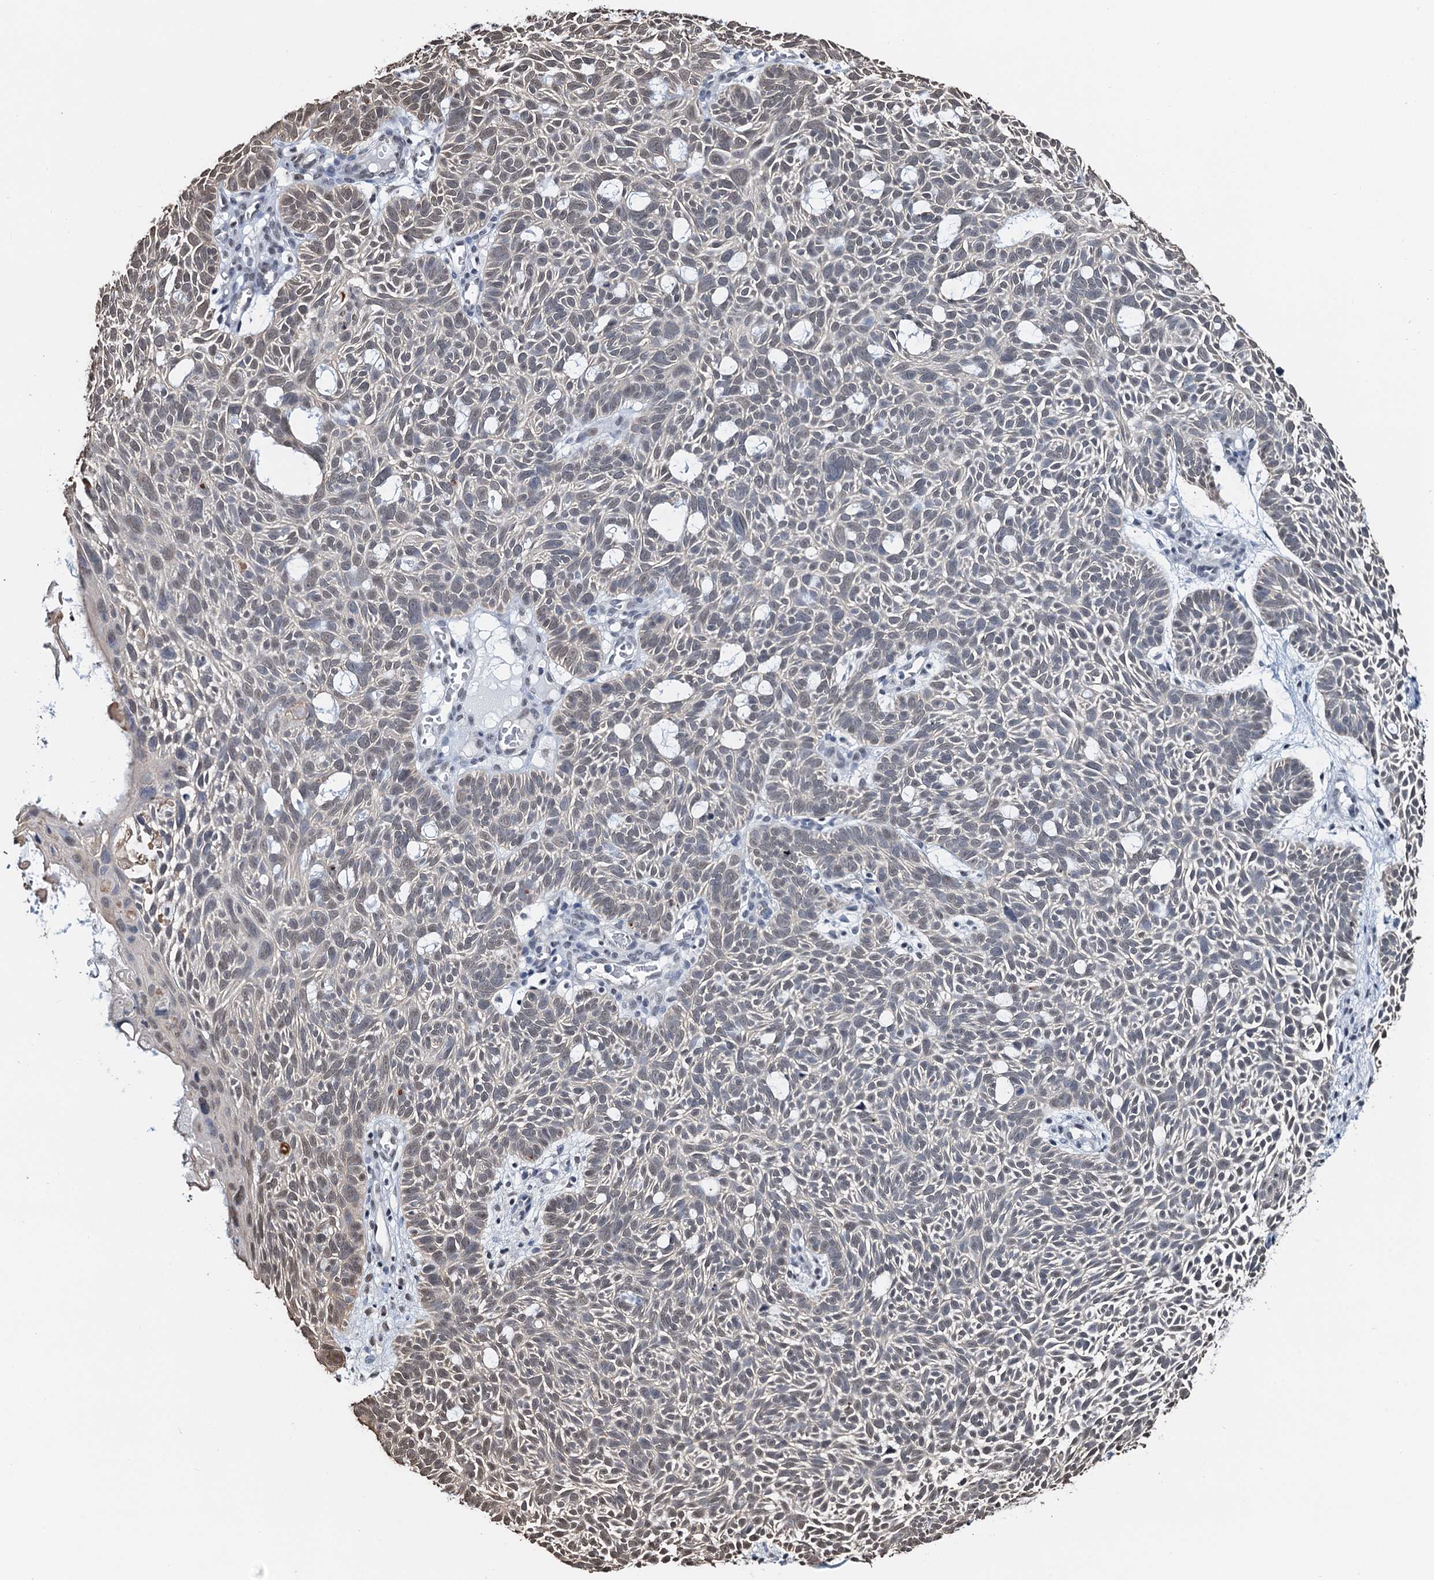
{"staining": {"intensity": "negative", "quantity": "none", "location": "none"}, "tissue": "skin cancer", "cell_type": "Tumor cells", "image_type": "cancer", "snomed": [{"axis": "morphology", "description": "Basal cell carcinoma"}, {"axis": "topography", "description": "Skin"}], "caption": "This is an IHC image of basal cell carcinoma (skin). There is no staining in tumor cells.", "gene": "ZNF609", "patient": {"sex": "male", "age": 69}}